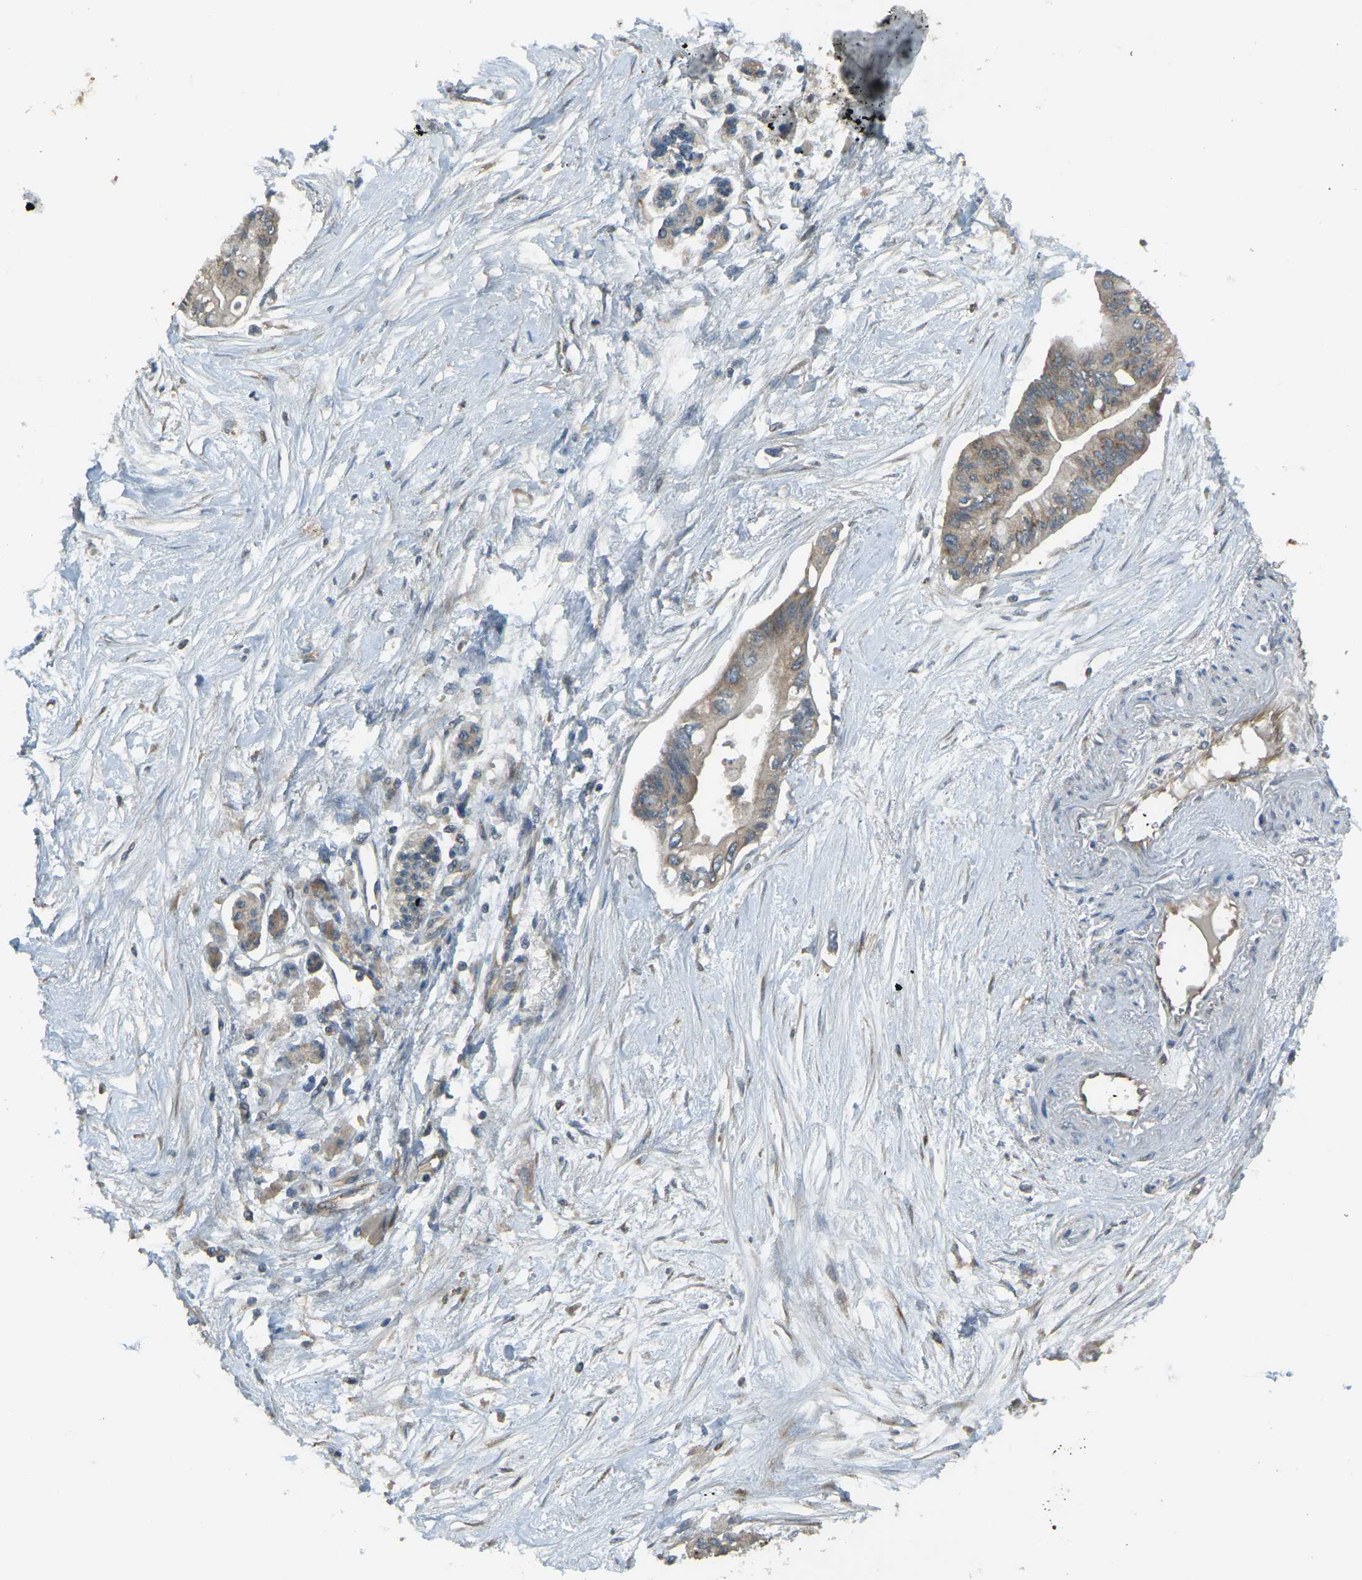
{"staining": {"intensity": "moderate", "quantity": ">75%", "location": "cytoplasmic/membranous"}, "tissue": "pancreatic cancer", "cell_type": "Tumor cells", "image_type": "cancer", "snomed": [{"axis": "morphology", "description": "Adenocarcinoma, NOS"}, {"axis": "topography", "description": "Pancreas"}], "caption": "Pancreatic cancer (adenocarcinoma) stained with a brown dye demonstrates moderate cytoplasmic/membranous positive expression in about >75% of tumor cells.", "gene": "AIMP1", "patient": {"sex": "female", "age": 77}}